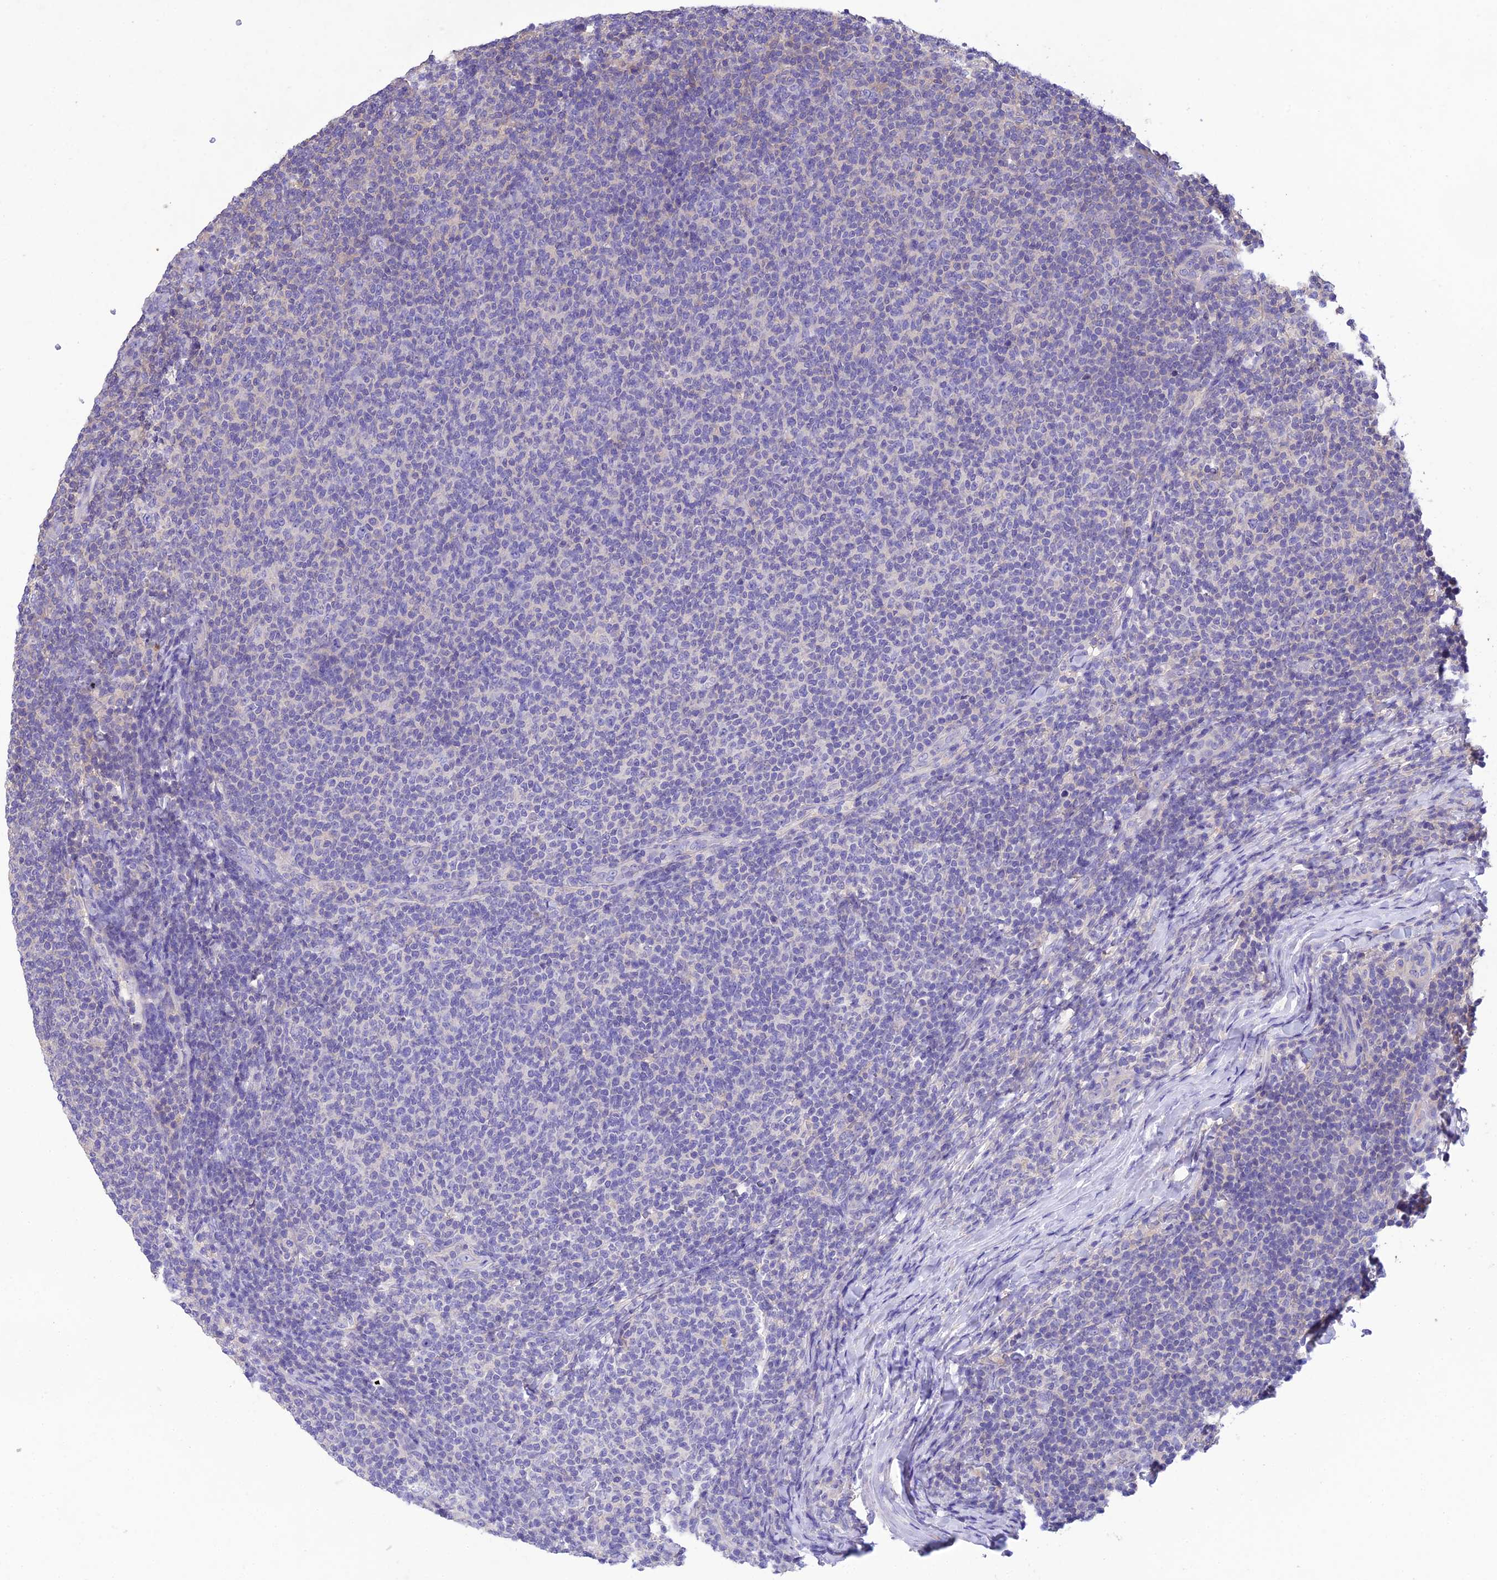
{"staining": {"intensity": "negative", "quantity": "none", "location": "none"}, "tissue": "lymphoma", "cell_type": "Tumor cells", "image_type": "cancer", "snomed": [{"axis": "morphology", "description": "Malignant lymphoma, non-Hodgkin's type, Low grade"}, {"axis": "topography", "description": "Lymph node"}], "caption": "The image demonstrates no staining of tumor cells in malignant lymphoma, non-Hodgkin's type (low-grade). (DAB (3,3'-diaminobenzidine) immunohistochemistry, high magnification).", "gene": "SNX24", "patient": {"sex": "male", "age": 66}}